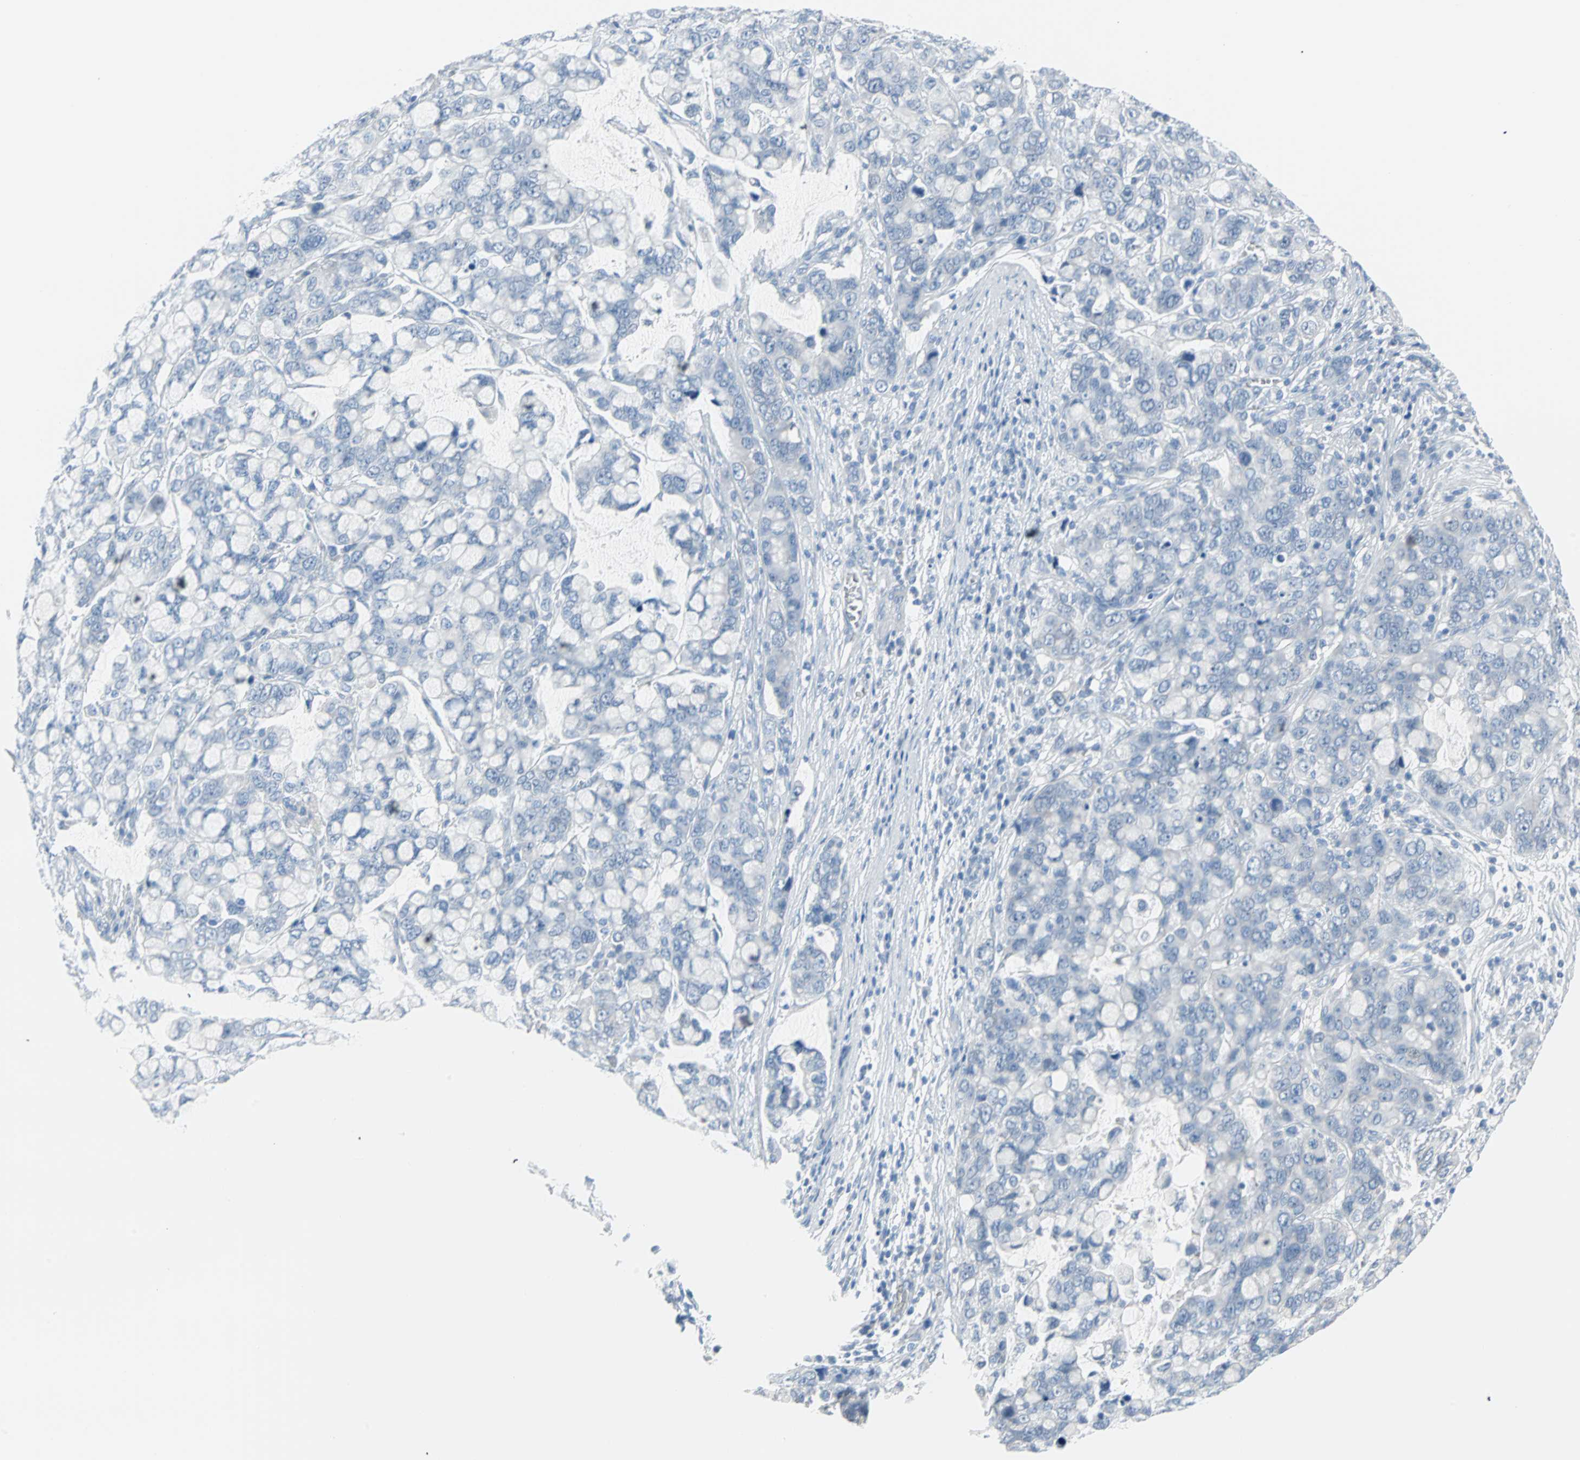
{"staining": {"intensity": "negative", "quantity": "none", "location": "none"}, "tissue": "stomach cancer", "cell_type": "Tumor cells", "image_type": "cancer", "snomed": [{"axis": "morphology", "description": "Adenocarcinoma, NOS"}, {"axis": "topography", "description": "Stomach, lower"}], "caption": "Immunohistochemical staining of human stomach cancer (adenocarcinoma) demonstrates no significant expression in tumor cells.", "gene": "STX1A", "patient": {"sex": "male", "age": 84}}